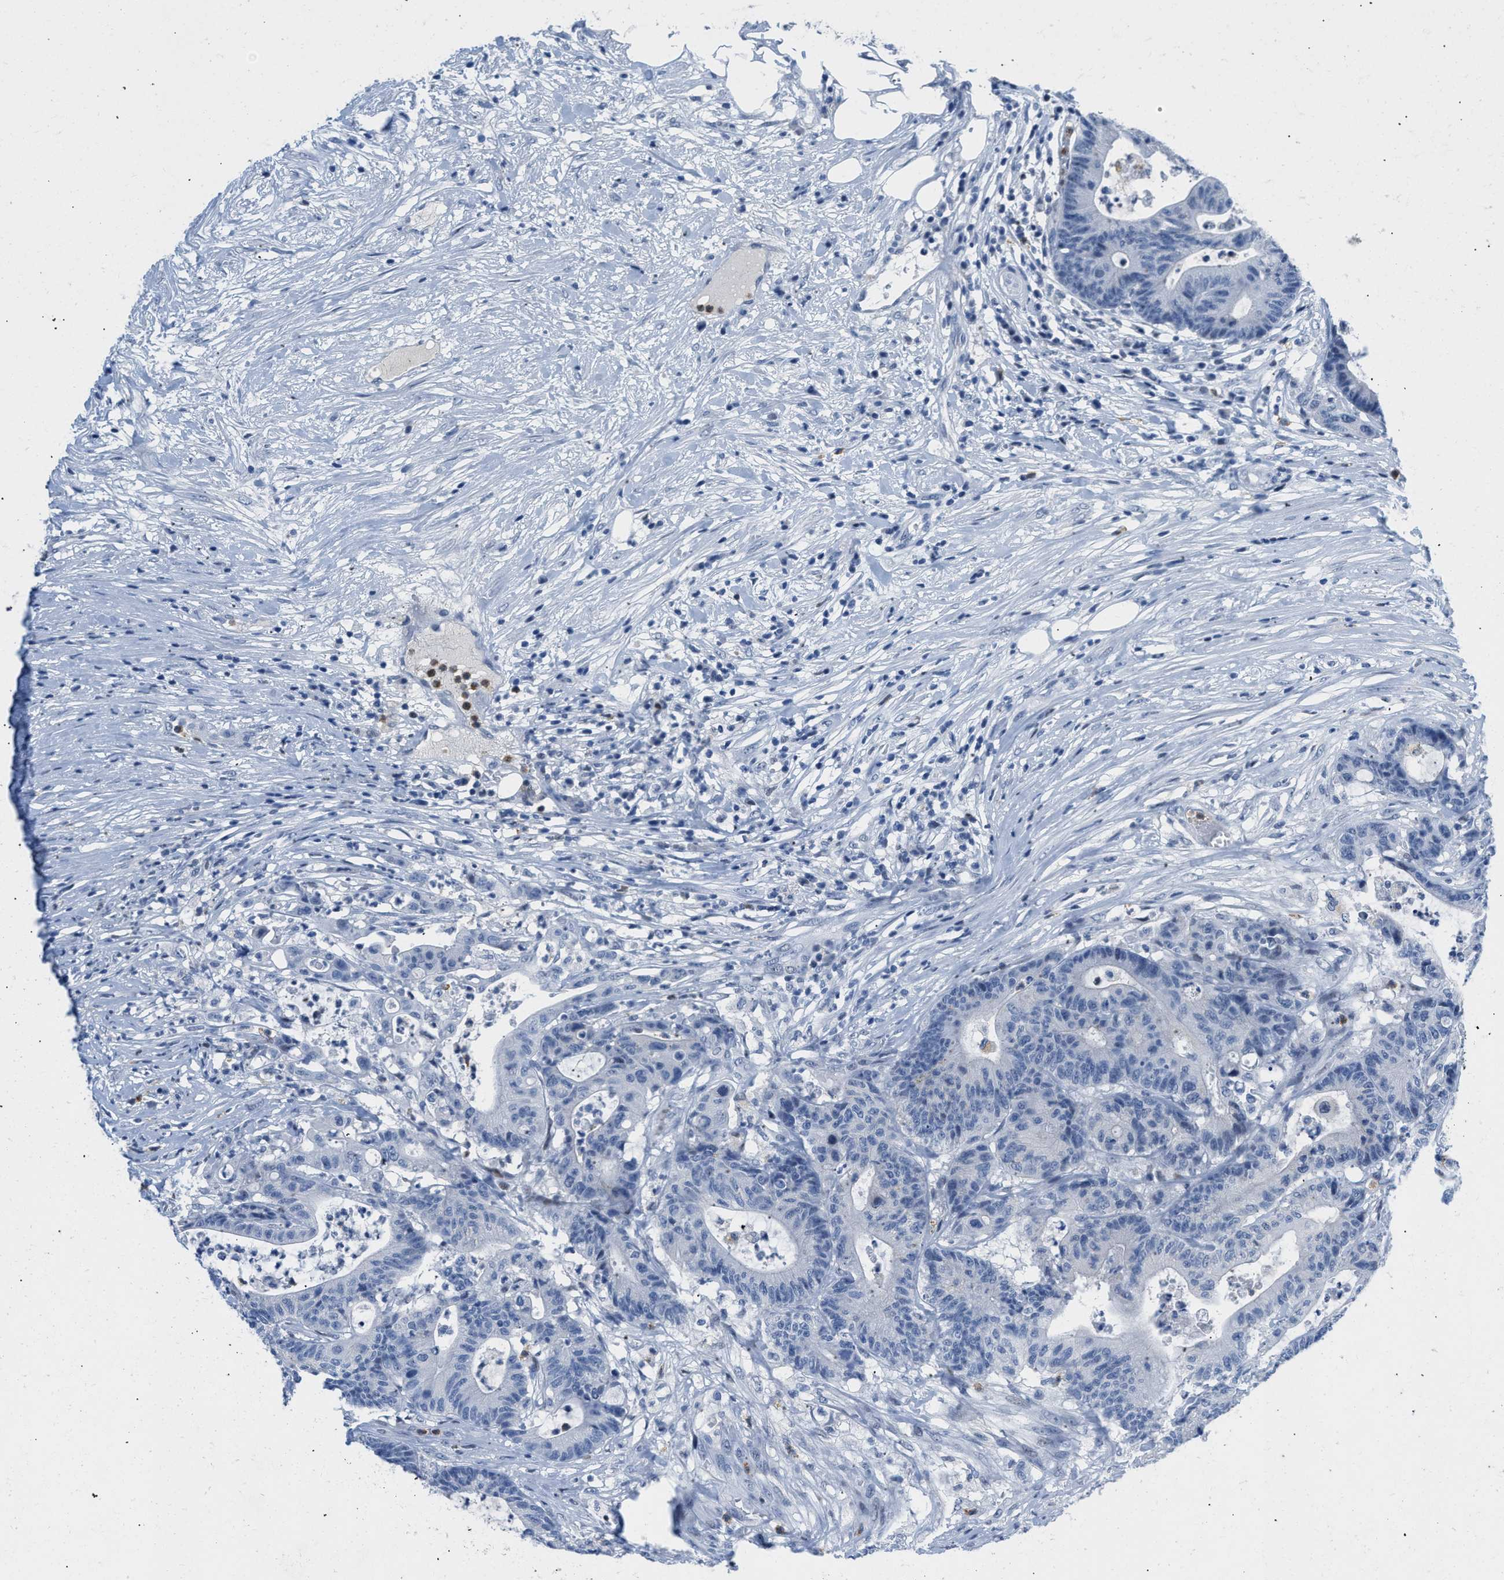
{"staining": {"intensity": "negative", "quantity": "none", "location": "none"}, "tissue": "colorectal cancer", "cell_type": "Tumor cells", "image_type": "cancer", "snomed": [{"axis": "morphology", "description": "Adenocarcinoma, NOS"}, {"axis": "topography", "description": "Colon"}], "caption": "Tumor cells show no significant positivity in colorectal cancer (adenocarcinoma).", "gene": "BOLL", "patient": {"sex": "female", "age": 84}}